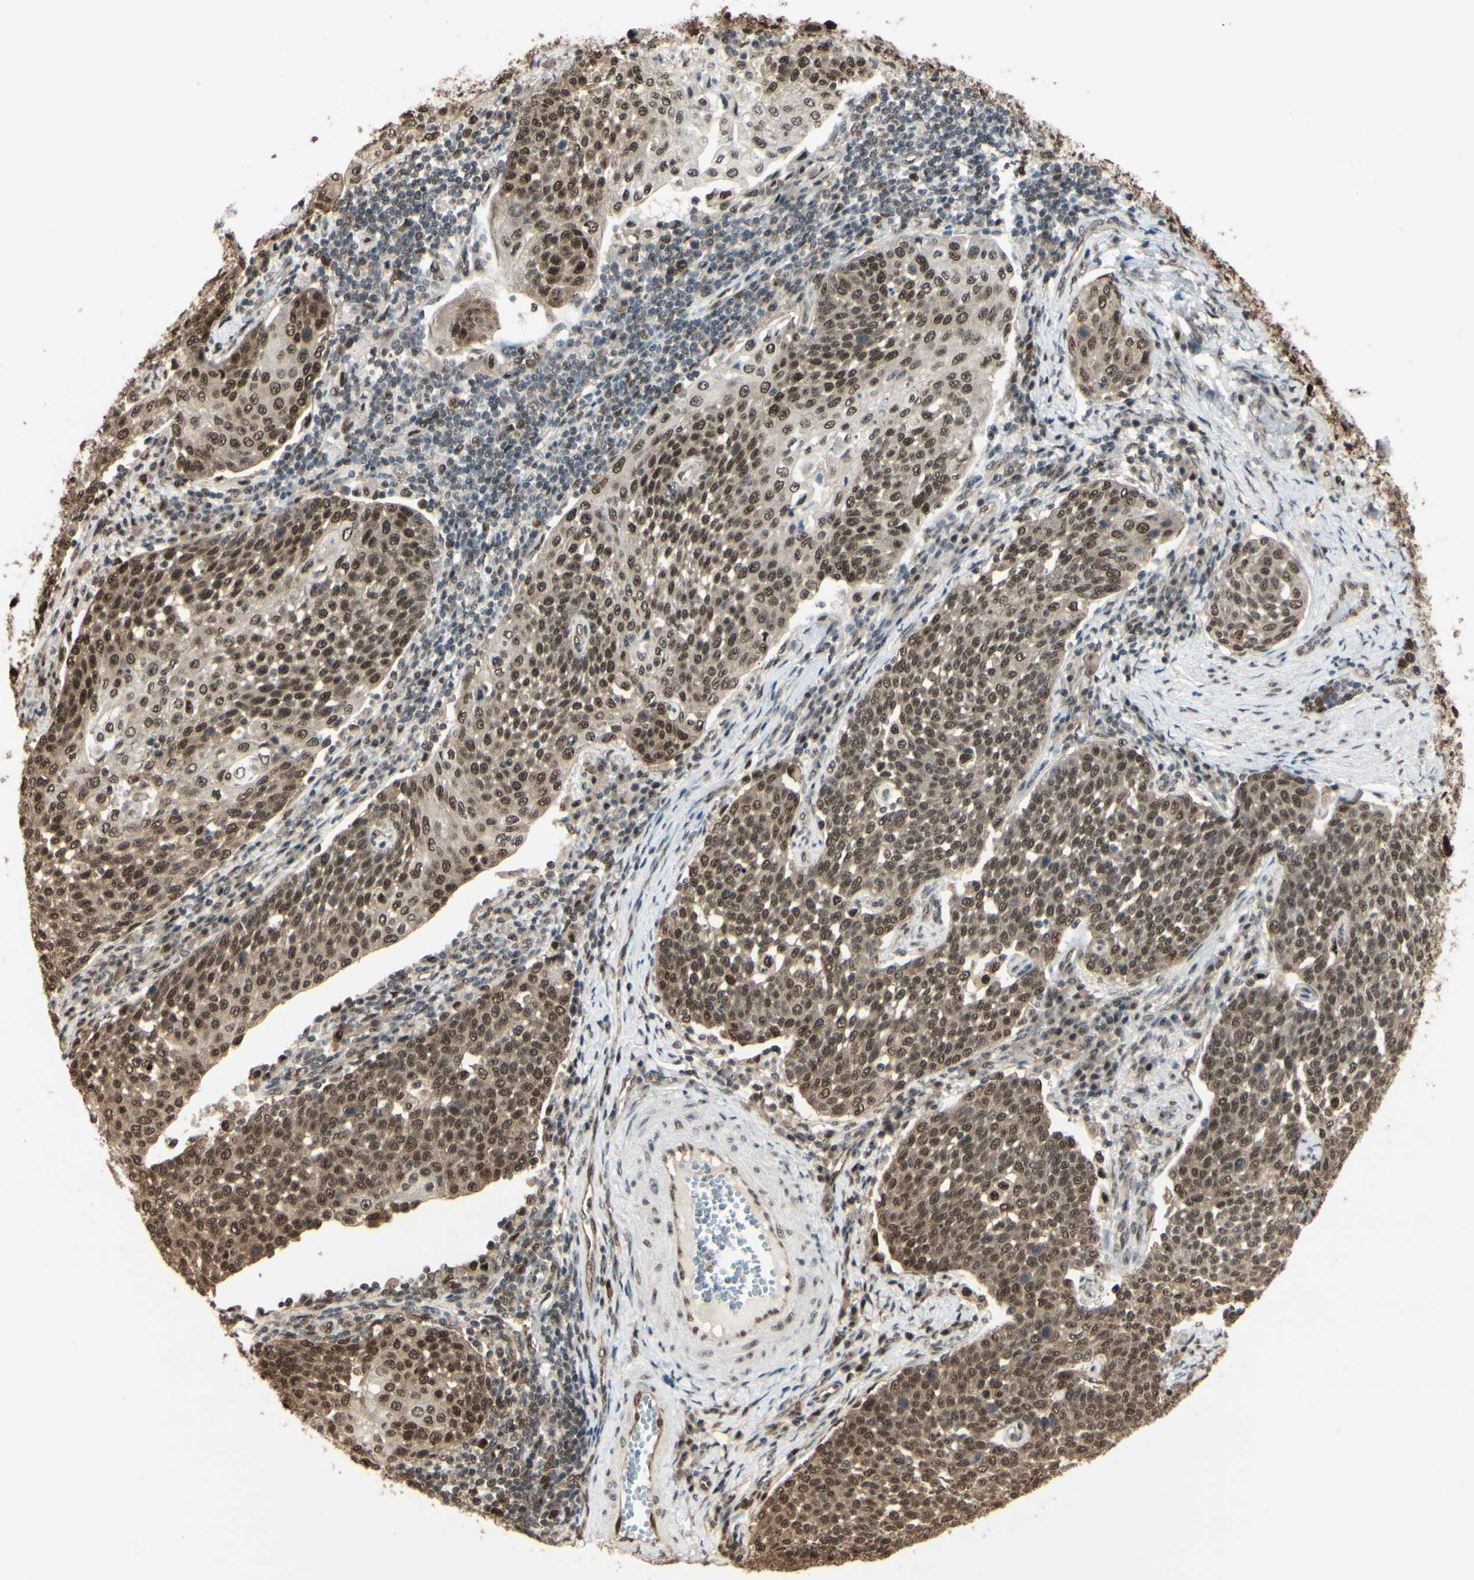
{"staining": {"intensity": "moderate", "quantity": ">75%", "location": "cytoplasmic/membranous,nuclear"}, "tissue": "cervical cancer", "cell_type": "Tumor cells", "image_type": "cancer", "snomed": [{"axis": "morphology", "description": "Squamous cell carcinoma, NOS"}, {"axis": "topography", "description": "Cervix"}], "caption": "A brown stain labels moderate cytoplasmic/membranous and nuclear positivity of a protein in human cervical cancer (squamous cell carcinoma) tumor cells.", "gene": "HSF1", "patient": {"sex": "female", "age": 34}}